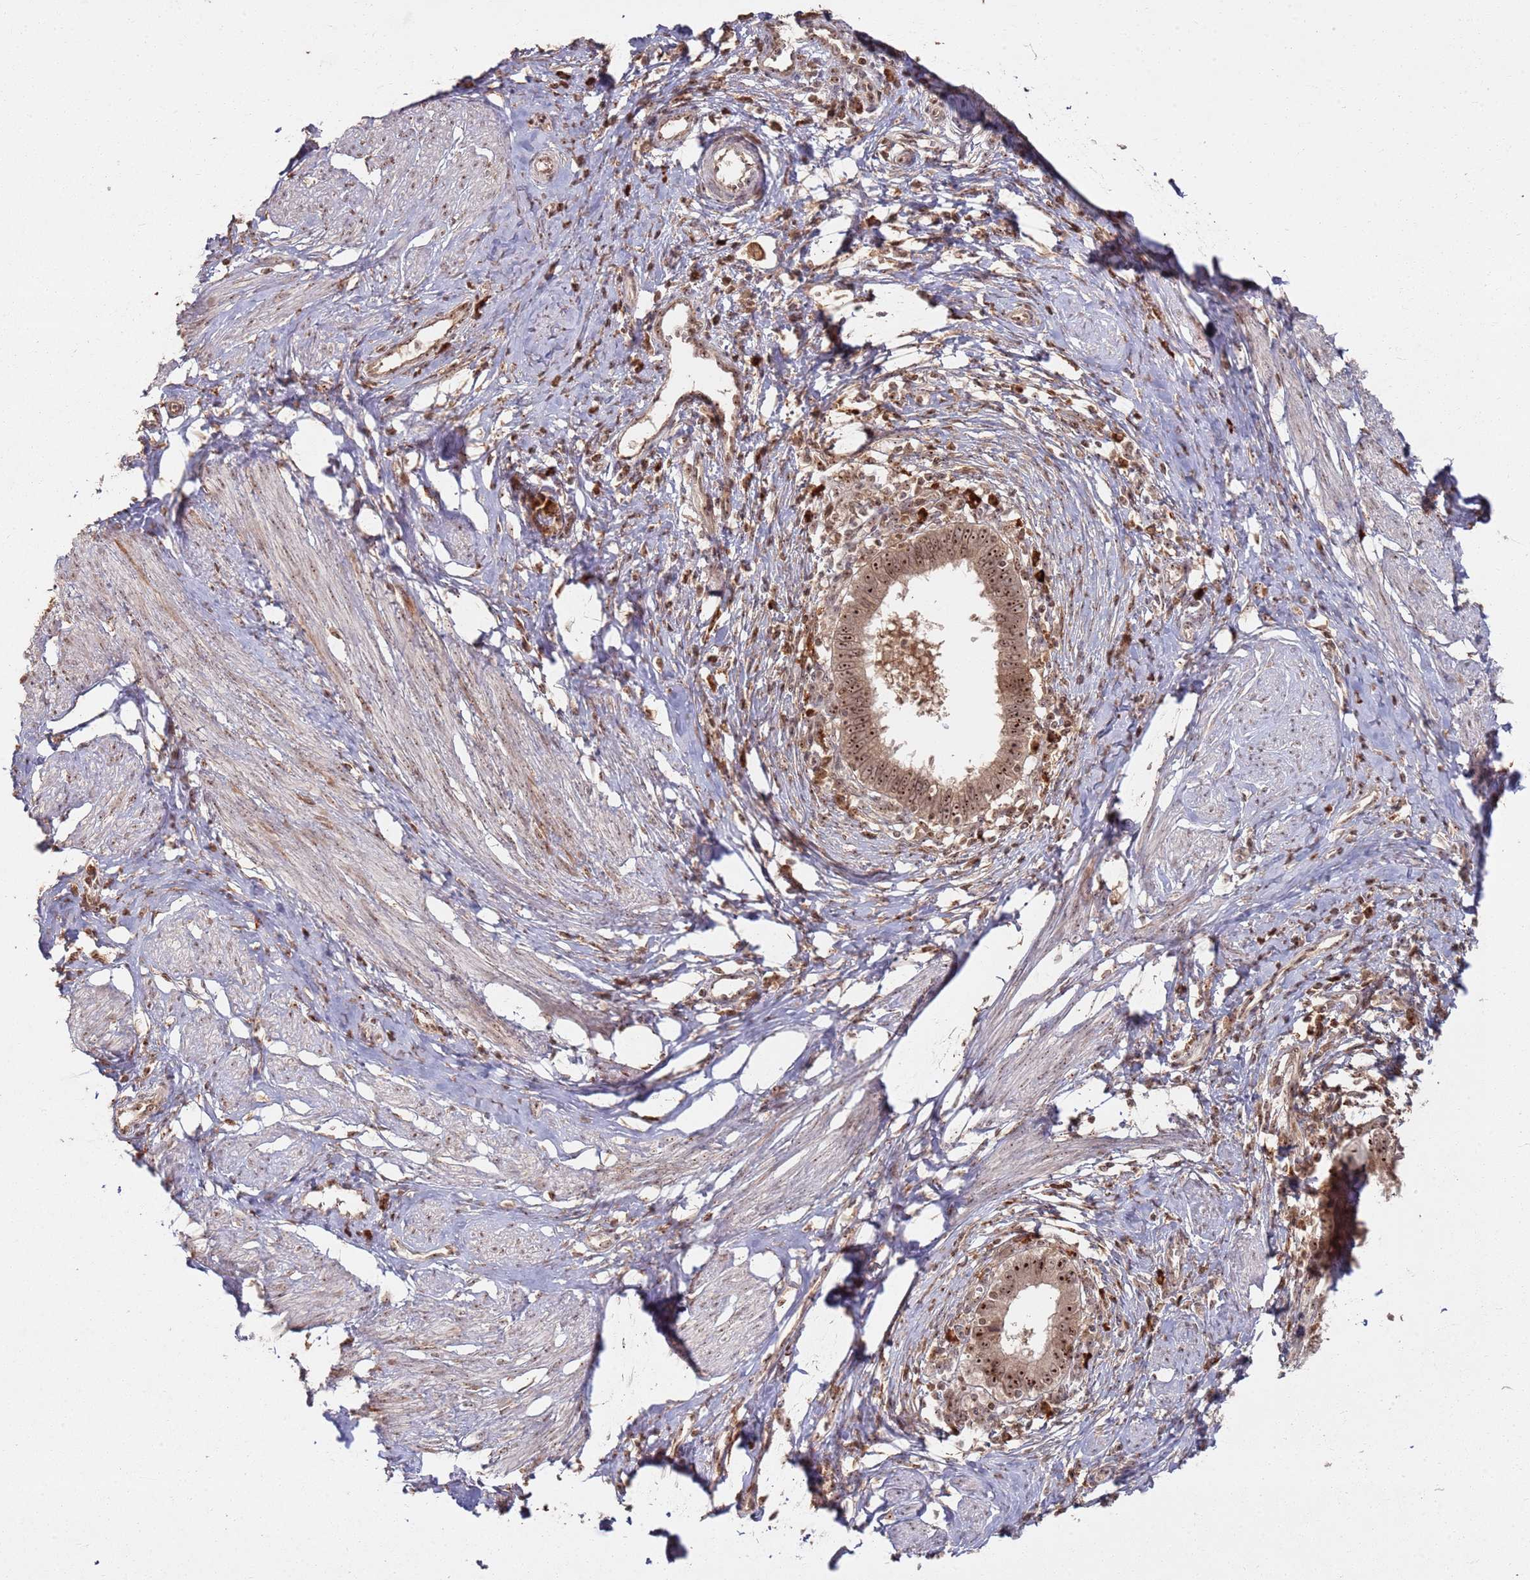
{"staining": {"intensity": "moderate", "quantity": ">75%", "location": "nuclear"}, "tissue": "cervical cancer", "cell_type": "Tumor cells", "image_type": "cancer", "snomed": [{"axis": "morphology", "description": "Adenocarcinoma, NOS"}, {"axis": "topography", "description": "Cervix"}], "caption": "Tumor cells show moderate nuclear positivity in about >75% of cells in cervical cancer.", "gene": "UTP11", "patient": {"sex": "female", "age": 36}}